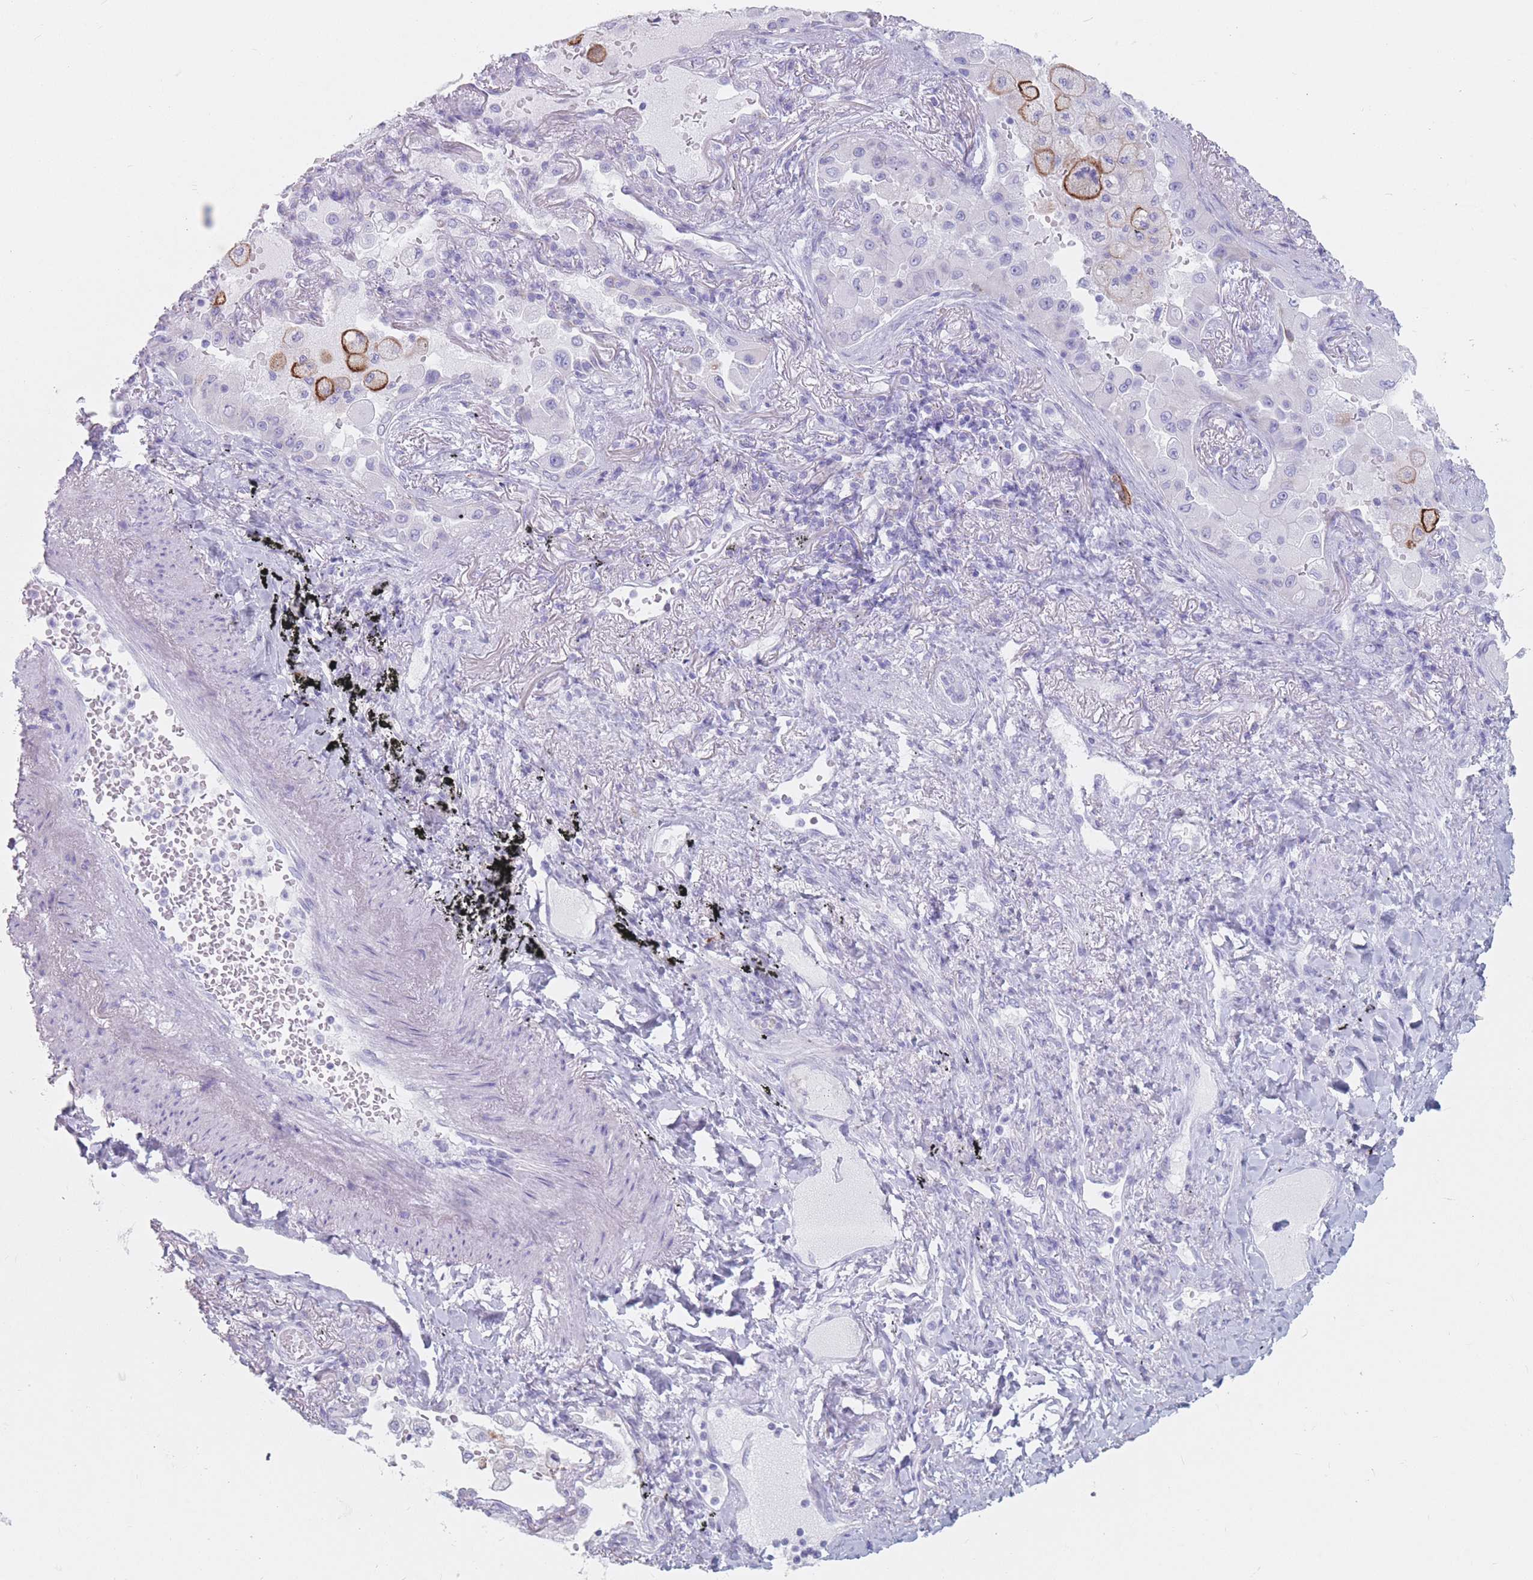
{"staining": {"intensity": "negative", "quantity": "none", "location": "none"}, "tissue": "lung cancer", "cell_type": "Tumor cells", "image_type": "cancer", "snomed": [{"axis": "morphology", "description": "Squamous cell carcinoma, NOS"}, {"axis": "topography", "description": "Lung"}], "caption": "High magnification brightfield microscopy of lung squamous cell carcinoma stained with DAB (brown) and counterstained with hematoxylin (blue): tumor cells show no significant positivity.", "gene": "ST3GAL5", "patient": {"sex": "male", "age": 74}}